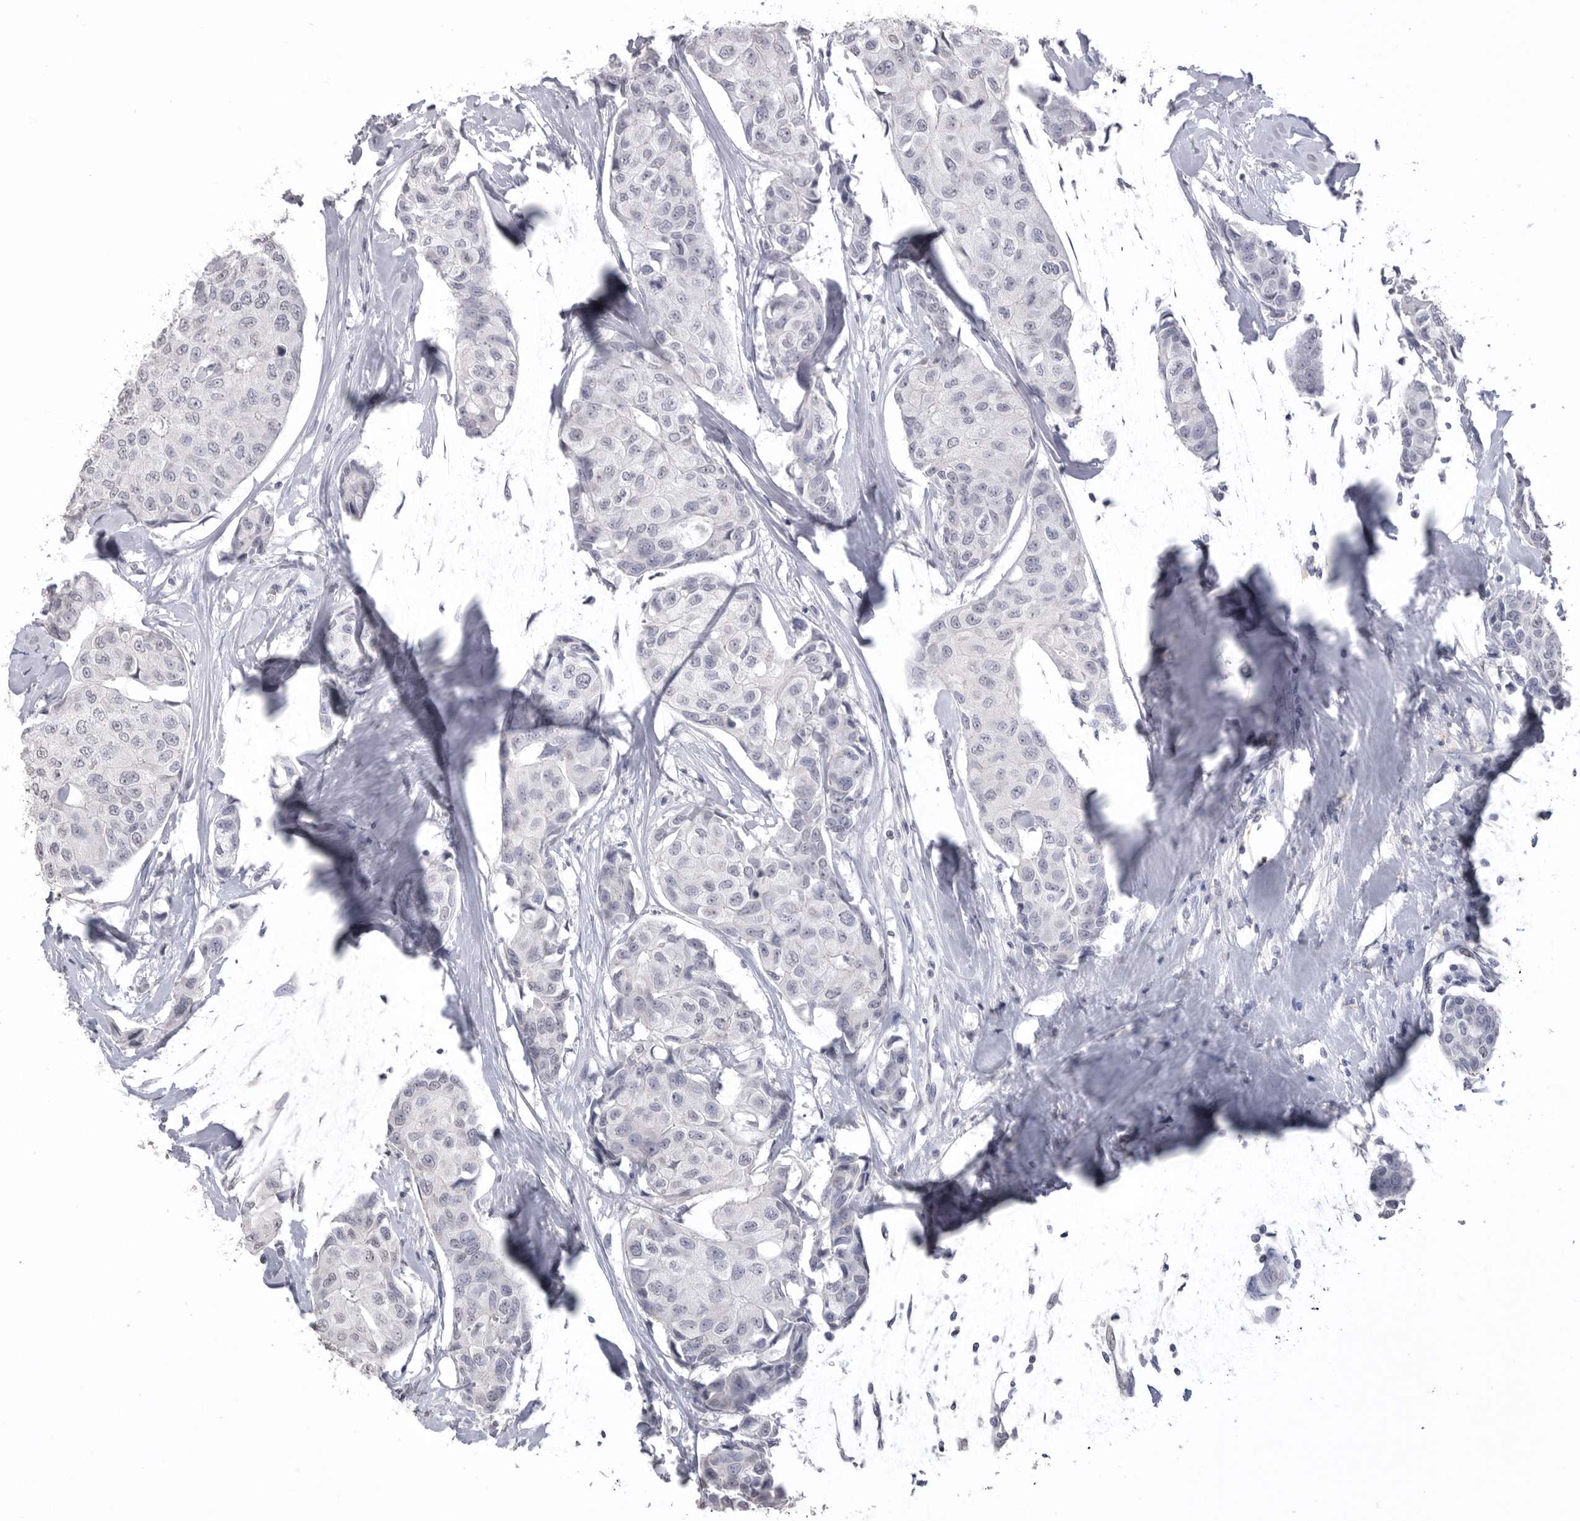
{"staining": {"intensity": "negative", "quantity": "none", "location": "none"}, "tissue": "breast cancer", "cell_type": "Tumor cells", "image_type": "cancer", "snomed": [{"axis": "morphology", "description": "Duct carcinoma"}, {"axis": "topography", "description": "Breast"}], "caption": "The image shows no significant staining in tumor cells of breast infiltrating ductal carcinoma.", "gene": "ICAM5", "patient": {"sex": "female", "age": 80}}